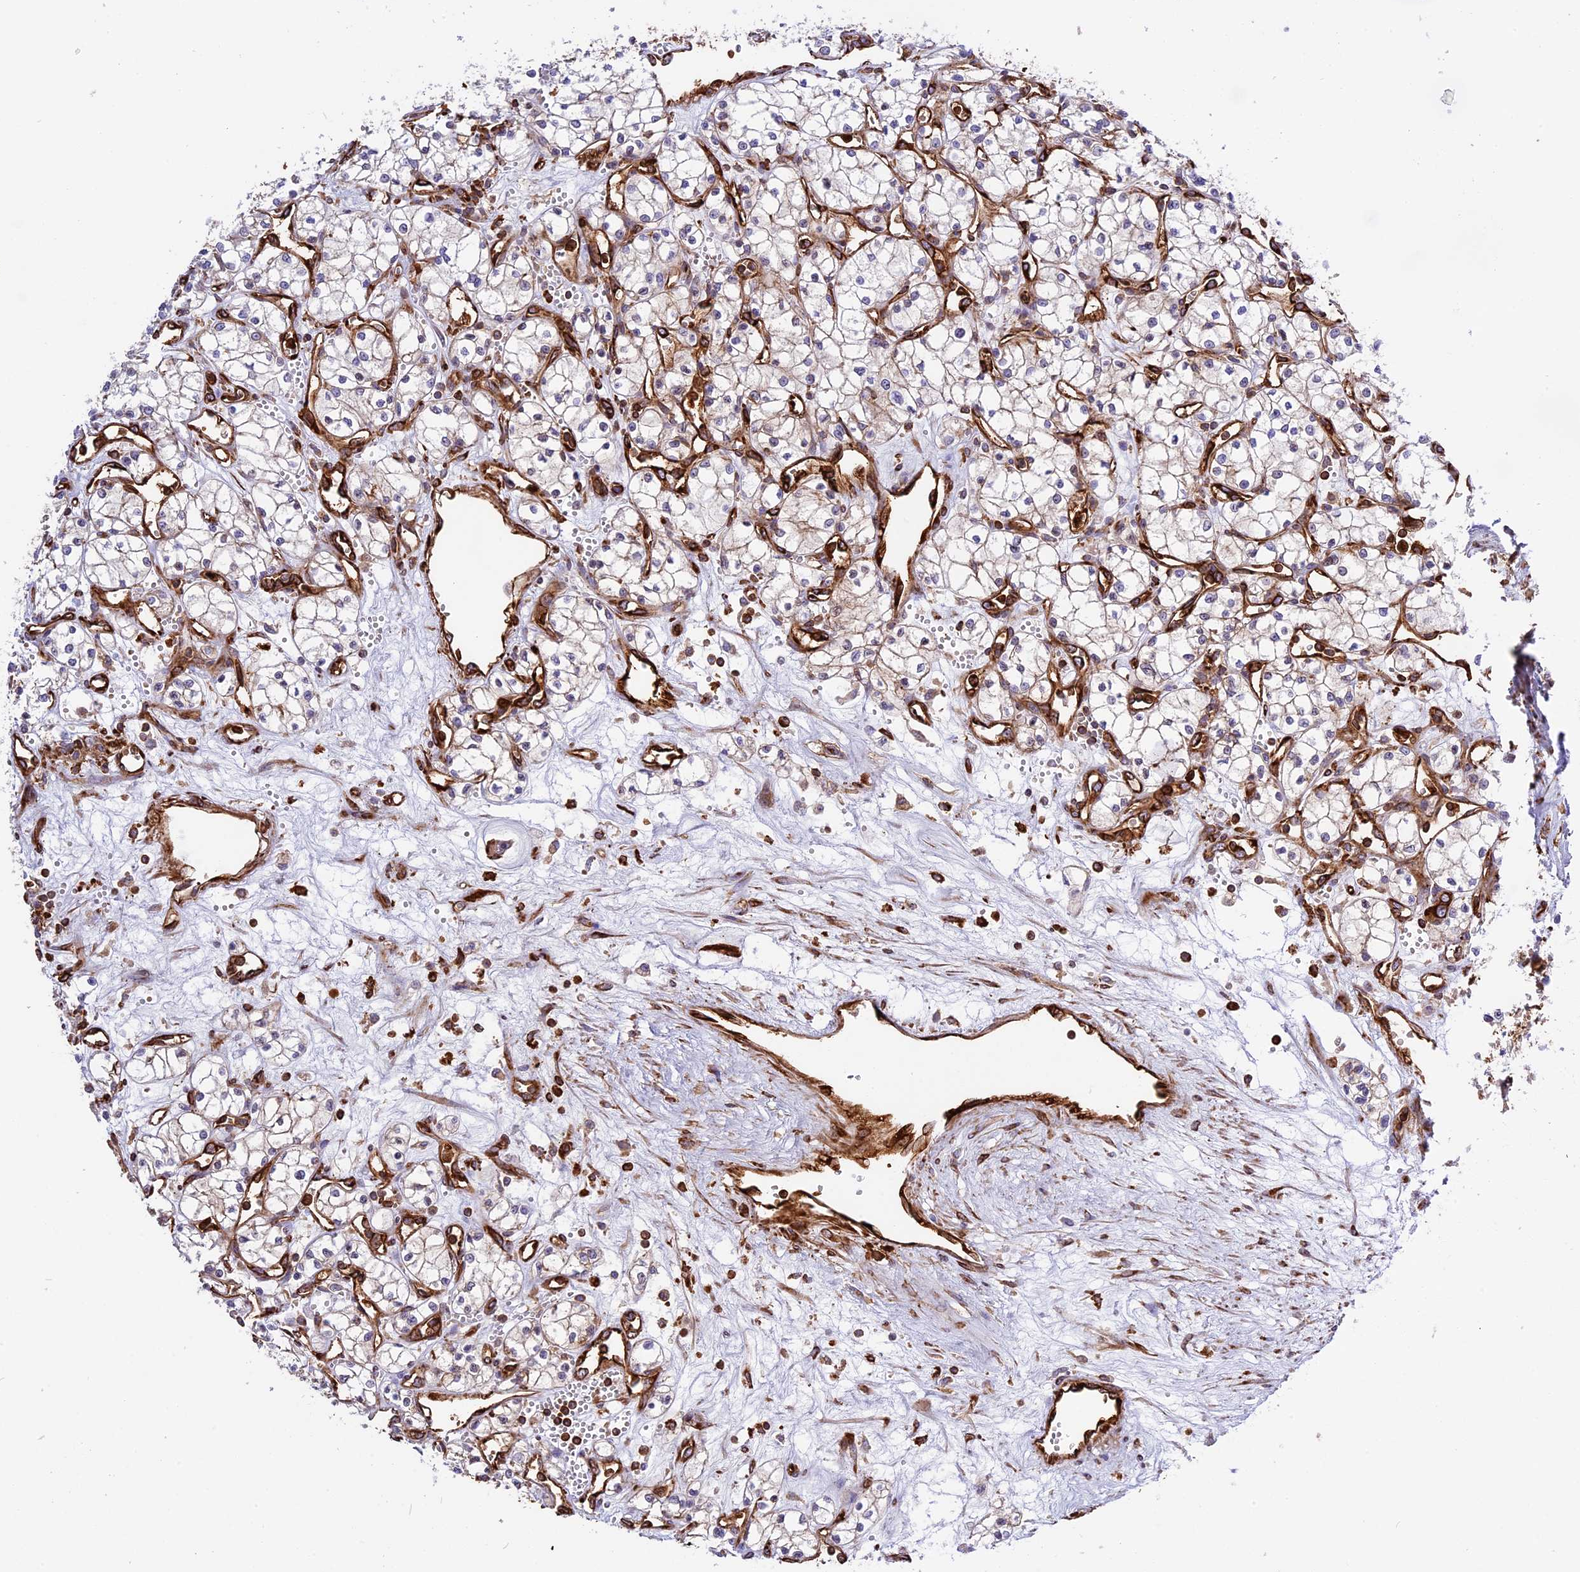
{"staining": {"intensity": "negative", "quantity": "none", "location": "none"}, "tissue": "renal cancer", "cell_type": "Tumor cells", "image_type": "cancer", "snomed": [{"axis": "morphology", "description": "Adenocarcinoma, NOS"}, {"axis": "topography", "description": "Kidney"}], "caption": "IHC of human renal cancer demonstrates no positivity in tumor cells.", "gene": "CD99L2", "patient": {"sex": "male", "age": 59}}